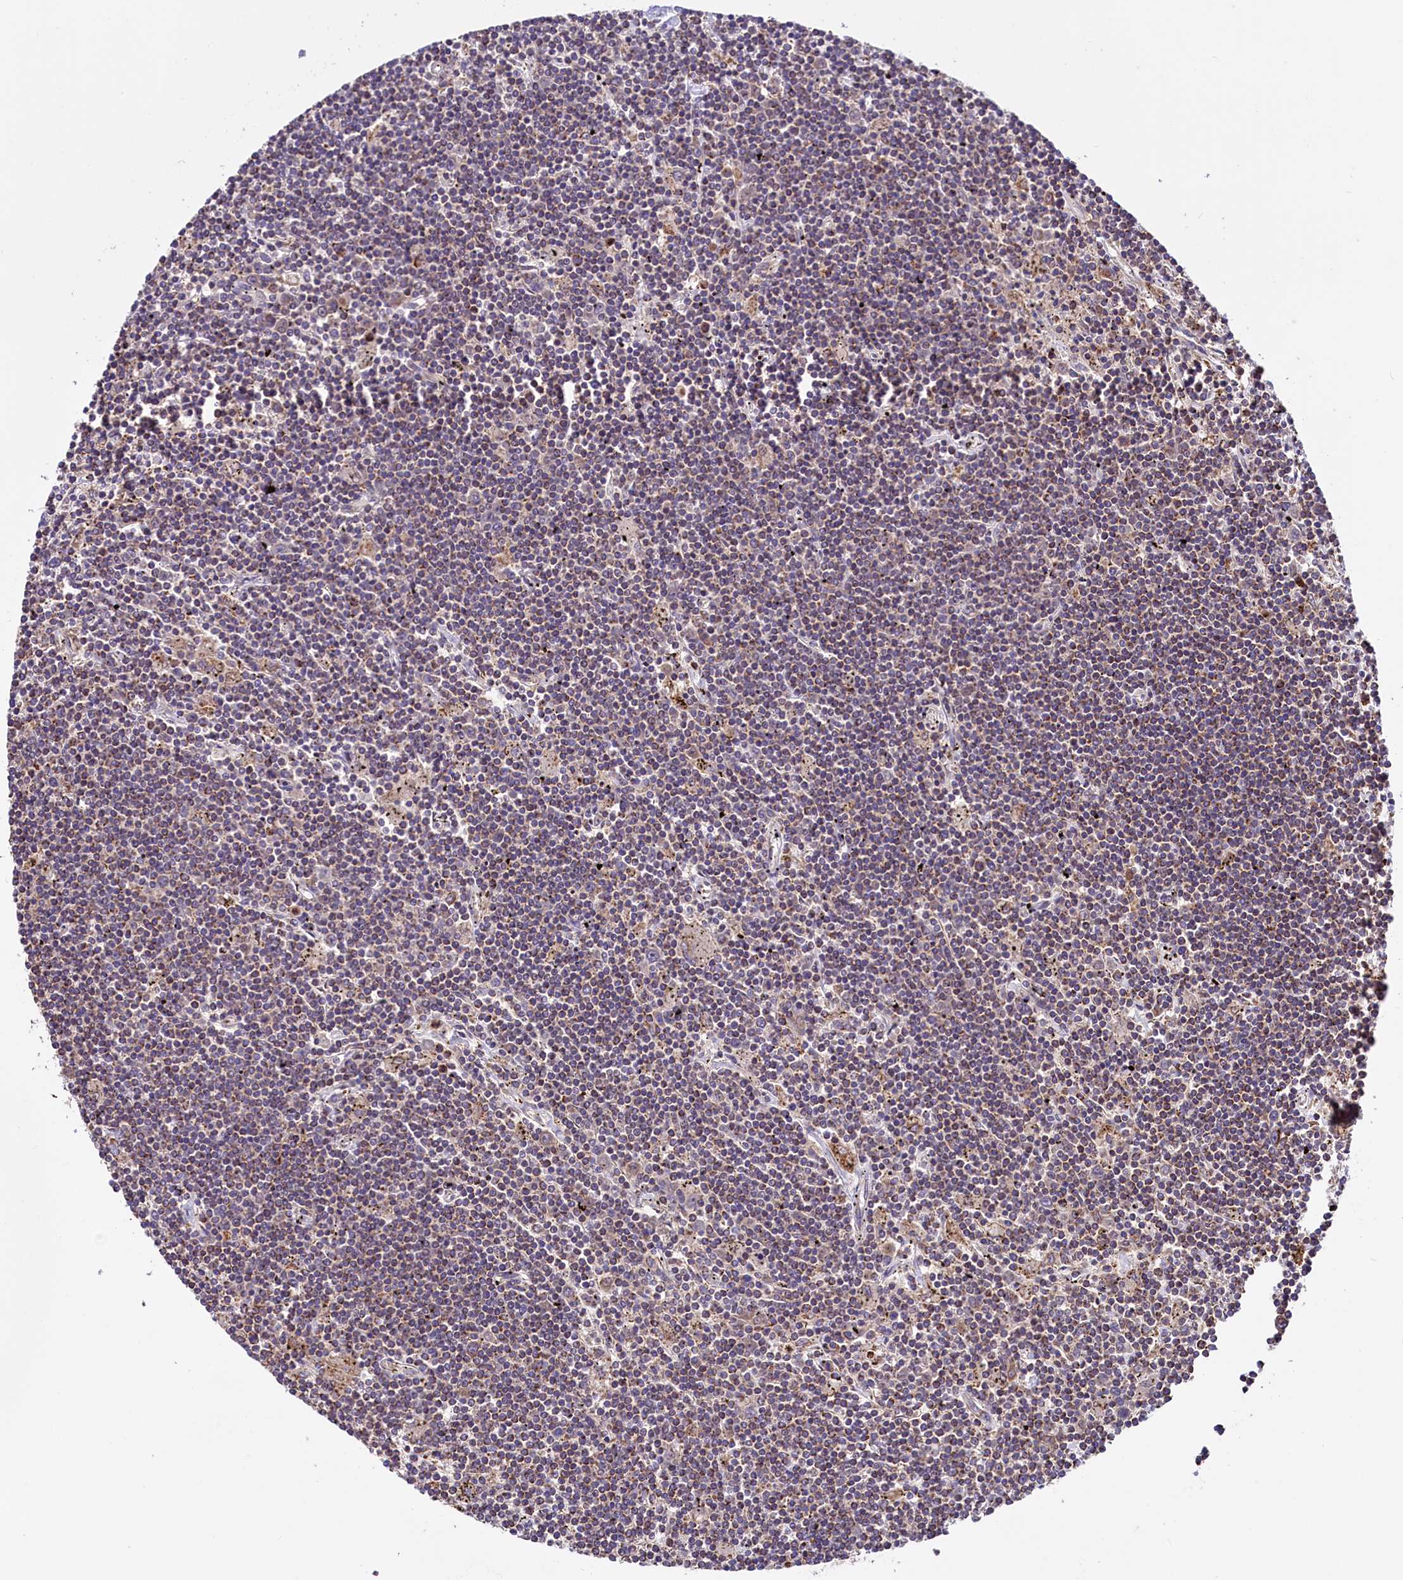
{"staining": {"intensity": "weak", "quantity": "25%-75%", "location": "cytoplasmic/membranous"}, "tissue": "lymphoma", "cell_type": "Tumor cells", "image_type": "cancer", "snomed": [{"axis": "morphology", "description": "Malignant lymphoma, non-Hodgkin's type, Low grade"}, {"axis": "topography", "description": "Spleen"}], "caption": "Weak cytoplasmic/membranous protein staining is identified in approximately 25%-75% of tumor cells in low-grade malignant lymphoma, non-Hodgkin's type. (DAB = brown stain, brightfield microscopy at high magnification).", "gene": "STARD5", "patient": {"sex": "male", "age": 76}}